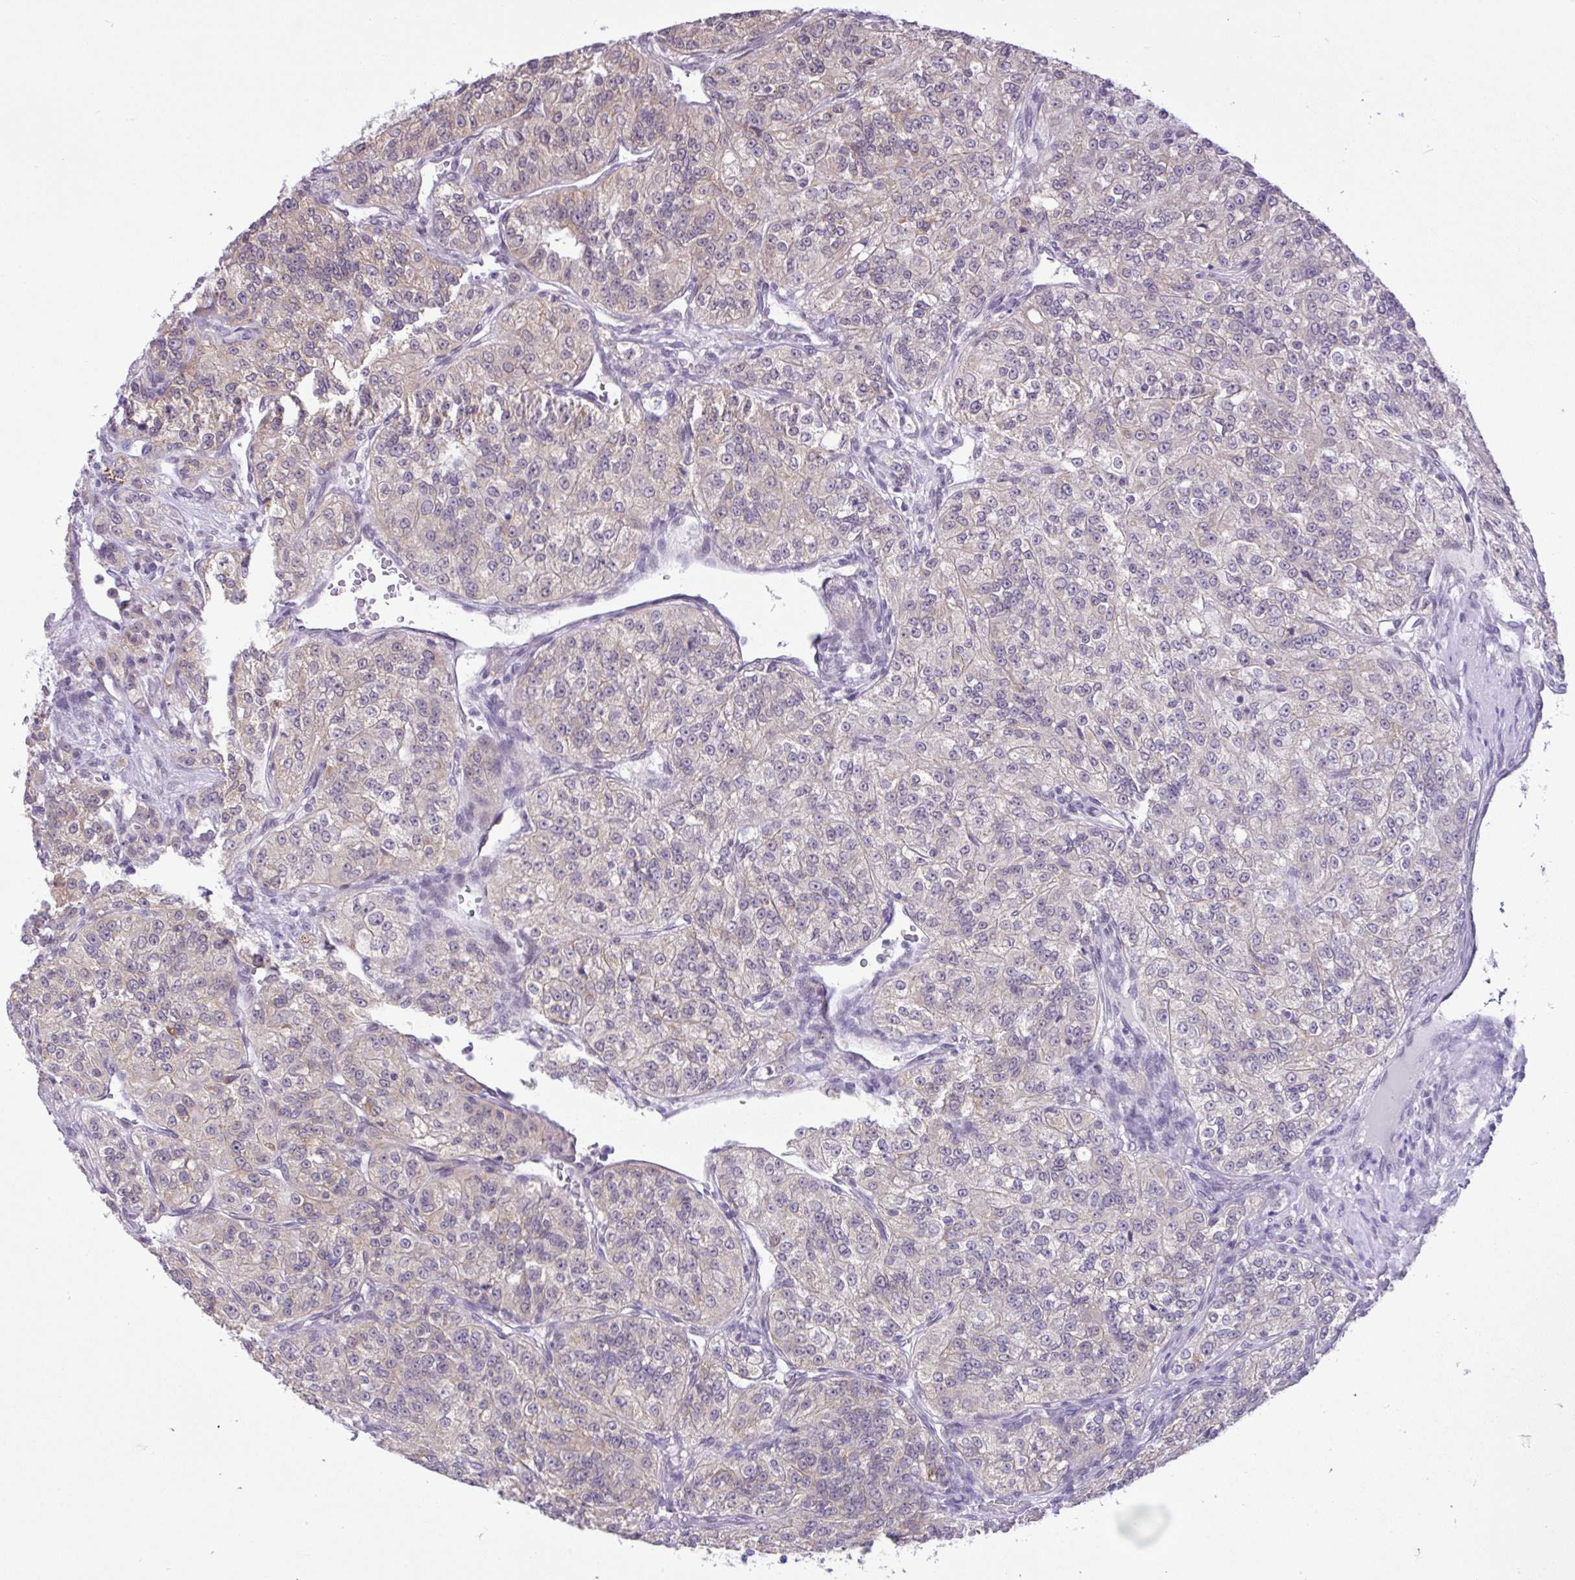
{"staining": {"intensity": "moderate", "quantity": "<25%", "location": "cytoplasmic/membranous"}, "tissue": "renal cancer", "cell_type": "Tumor cells", "image_type": "cancer", "snomed": [{"axis": "morphology", "description": "Adenocarcinoma, NOS"}, {"axis": "topography", "description": "Kidney"}], "caption": "Immunohistochemical staining of human adenocarcinoma (renal) exhibits low levels of moderate cytoplasmic/membranous protein expression in approximately <25% of tumor cells. (Brightfield microscopy of DAB IHC at high magnification).", "gene": "PYCR2", "patient": {"sex": "female", "age": 63}}